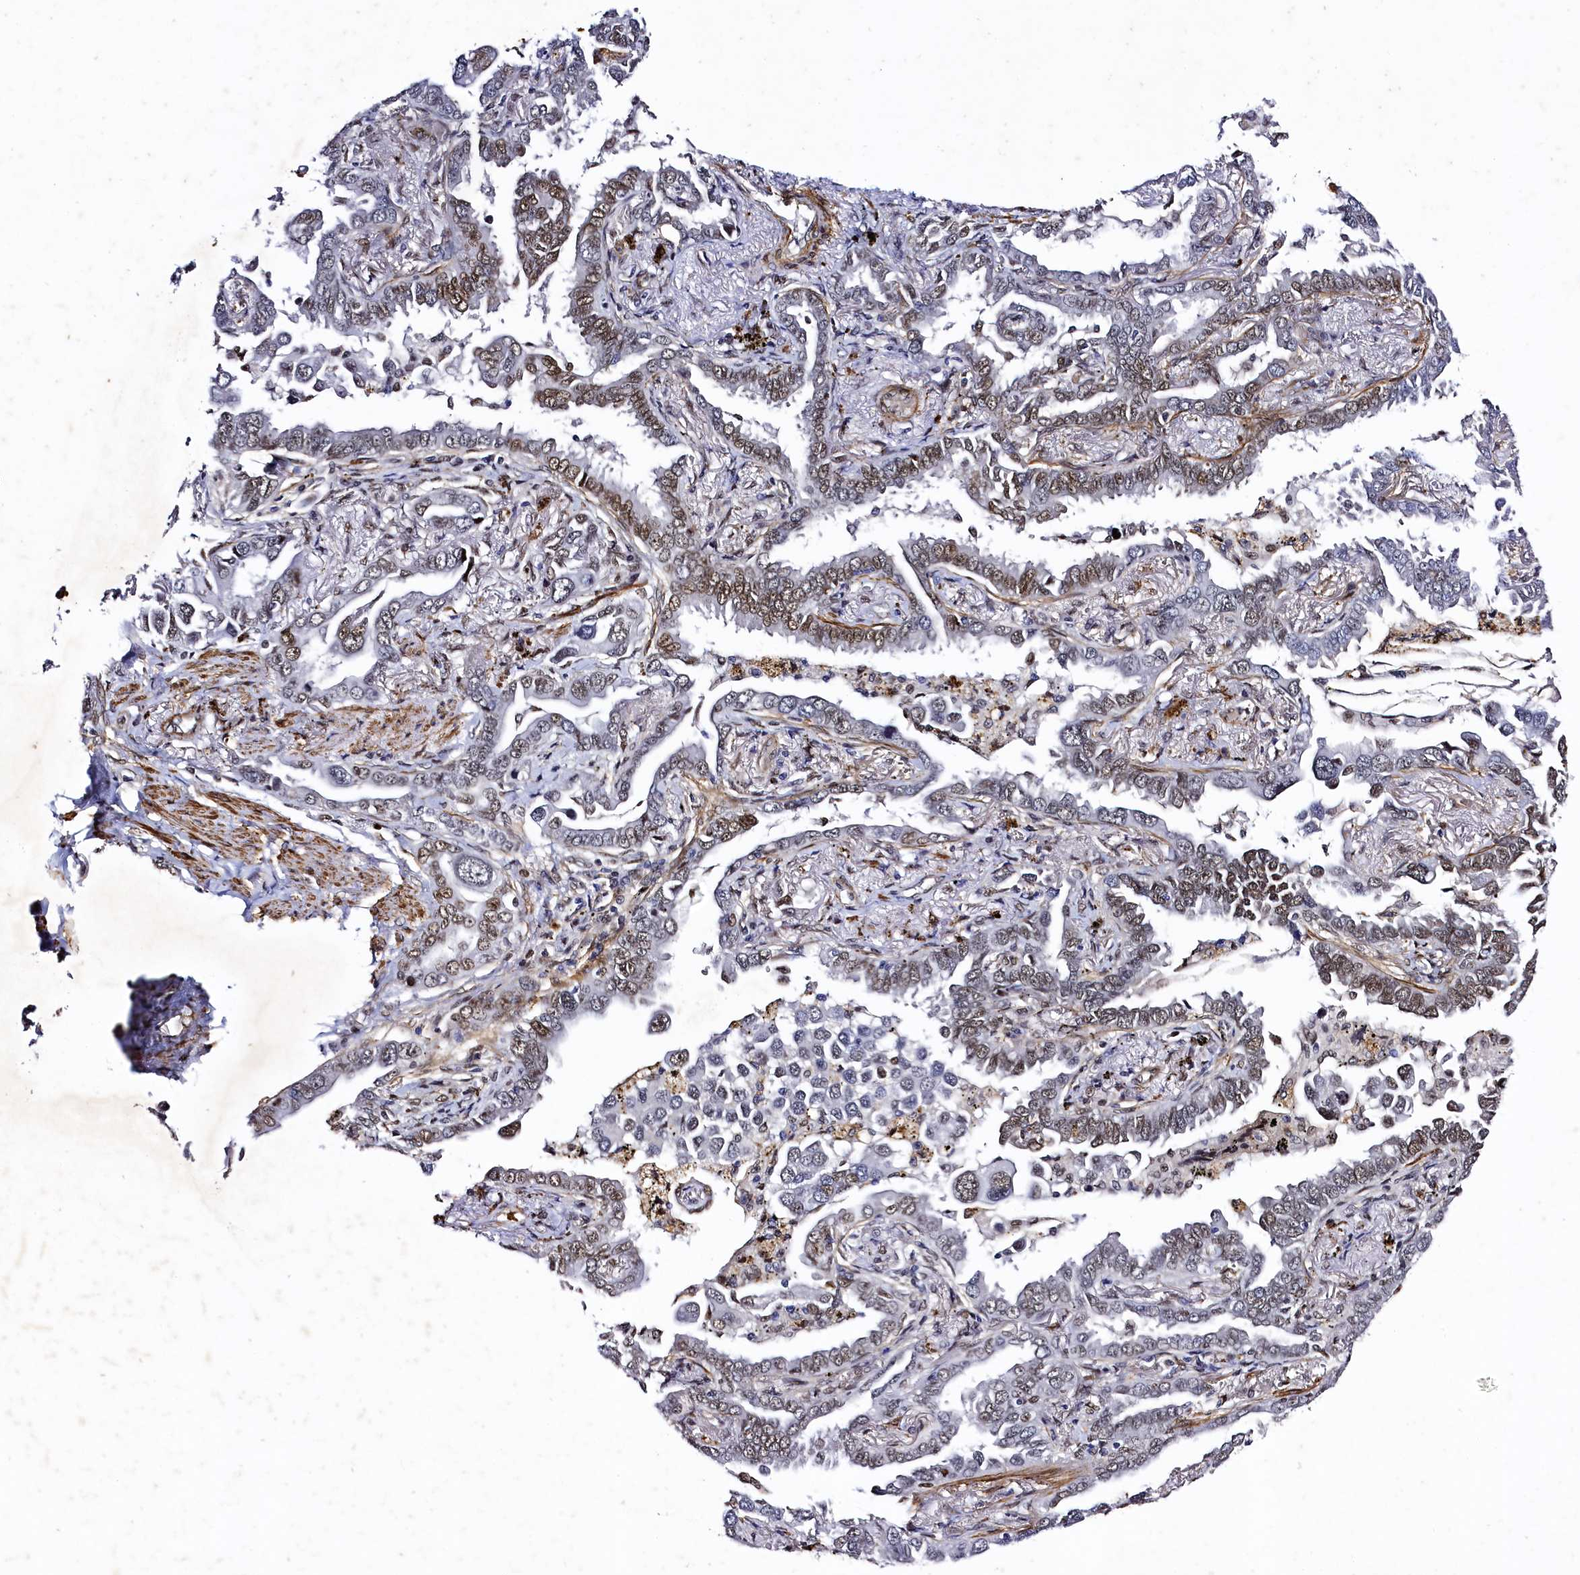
{"staining": {"intensity": "moderate", "quantity": "25%-75%", "location": "nuclear"}, "tissue": "lung cancer", "cell_type": "Tumor cells", "image_type": "cancer", "snomed": [{"axis": "morphology", "description": "Adenocarcinoma, NOS"}, {"axis": "topography", "description": "Lung"}], "caption": "There is medium levels of moderate nuclear positivity in tumor cells of lung cancer (adenocarcinoma), as demonstrated by immunohistochemical staining (brown color).", "gene": "SAMD10", "patient": {"sex": "male", "age": 67}}